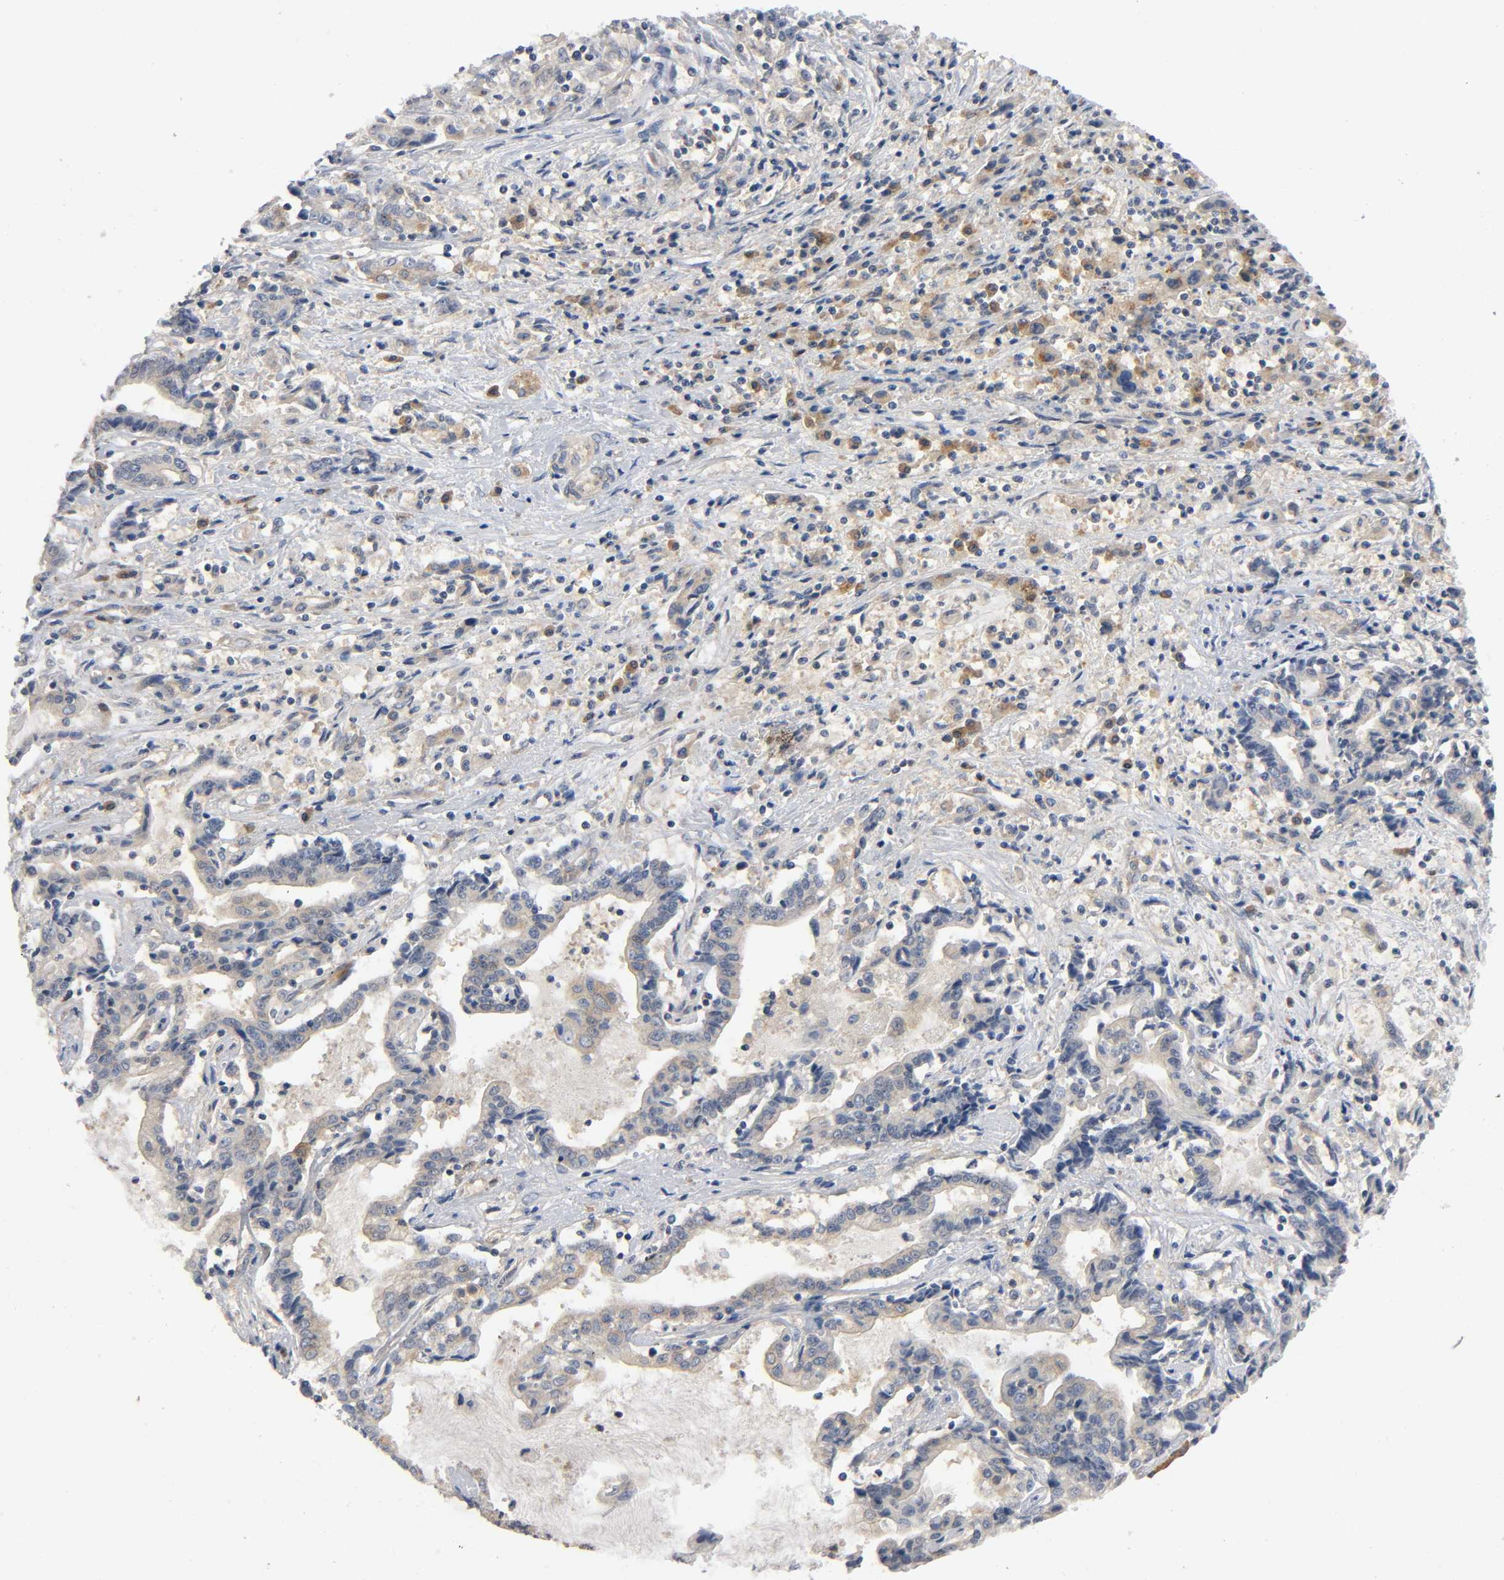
{"staining": {"intensity": "weak", "quantity": ">75%", "location": "cytoplasmic/membranous"}, "tissue": "liver cancer", "cell_type": "Tumor cells", "image_type": "cancer", "snomed": [{"axis": "morphology", "description": "Cholangiocarcinoma"}, {"axis": "topography", "description": "Liver"}], "caption": "Human liver cancer (cholangiocarcinoma) stained for a protein (brown) displays weak cytoplasmic/membranous positive staining in approximately >75% of tumor cells.", "gene": "HDAC6", "patient": {"sex": "male", "age": 57}}